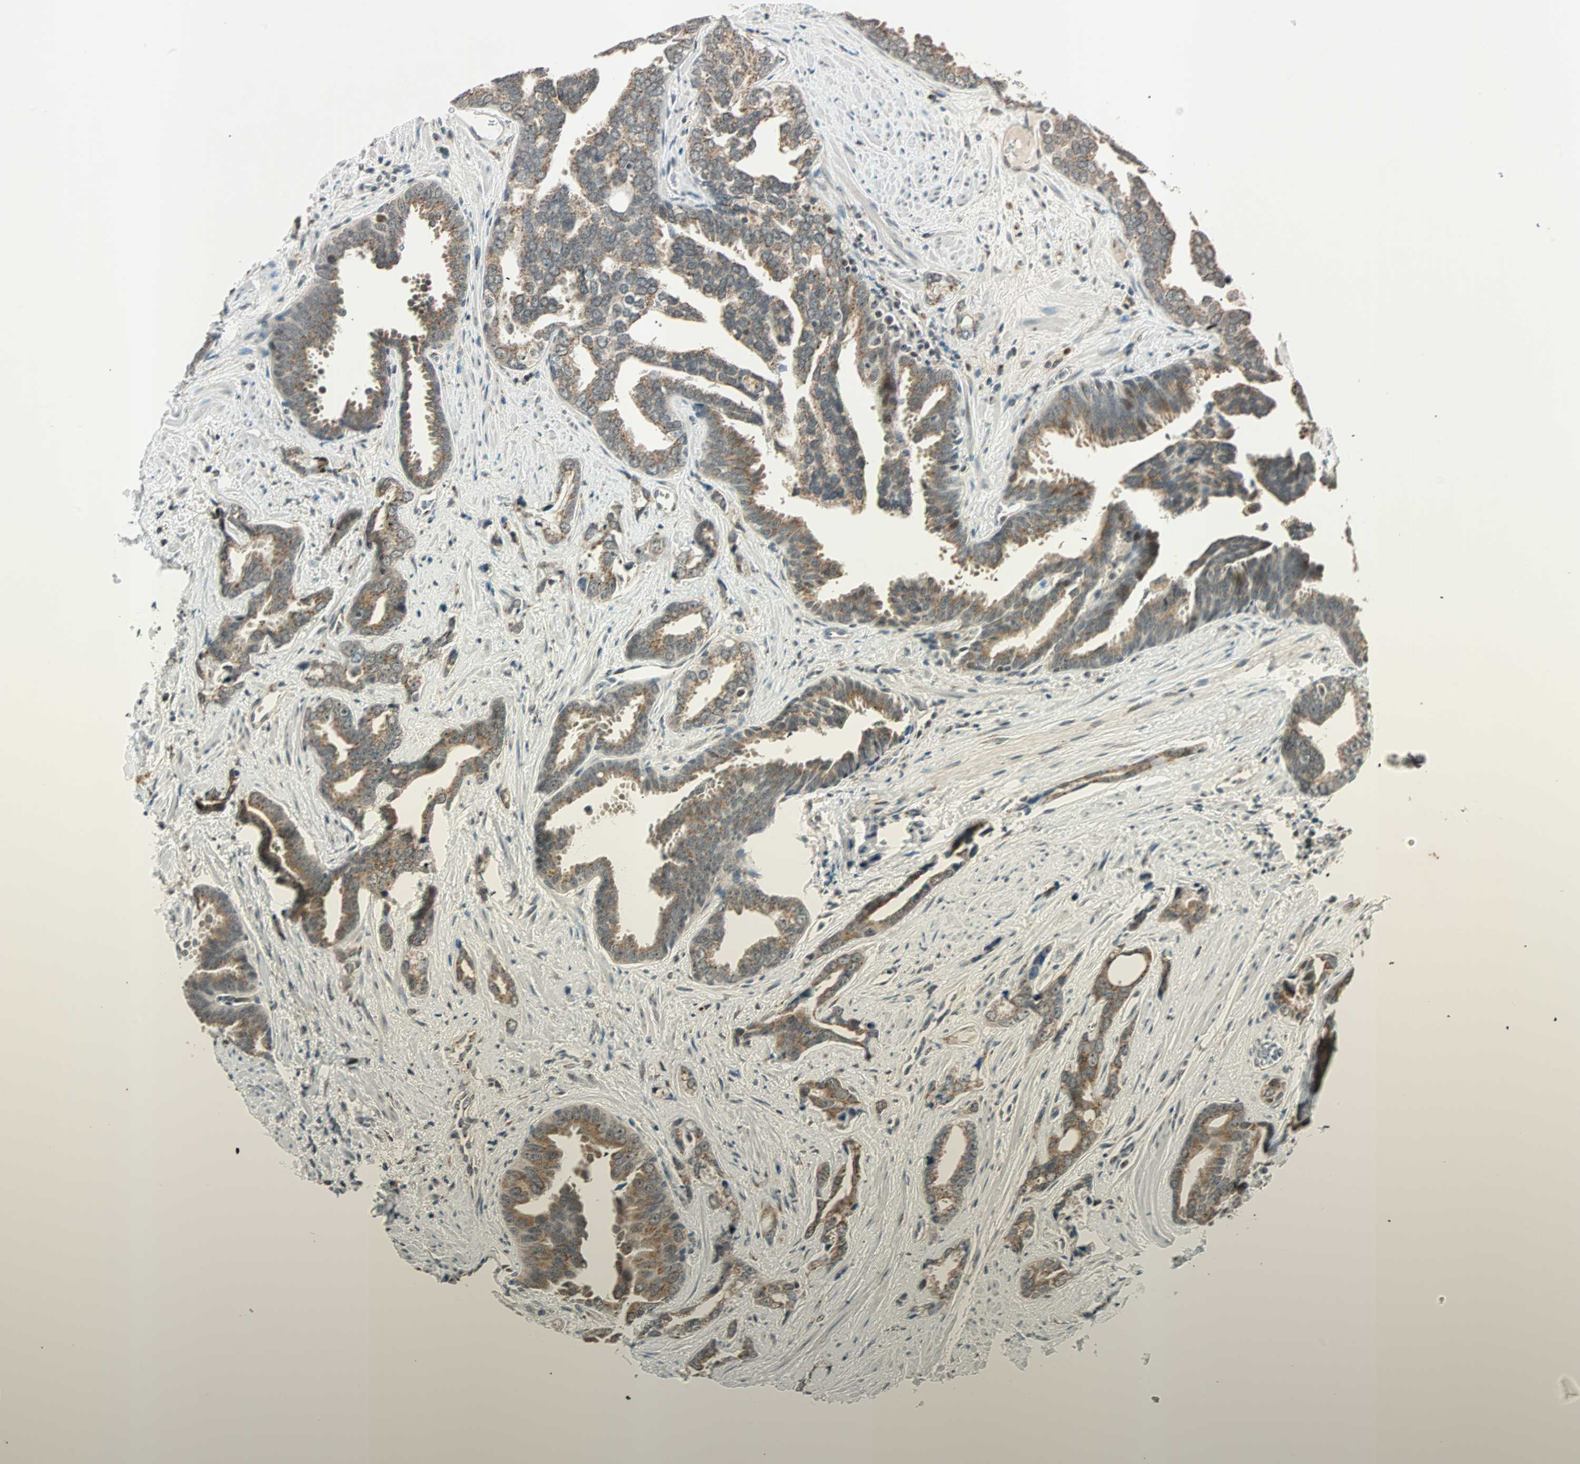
{"staining": {"intensity": "moderate", "quantity": ">75%", "location": "cytoplasmic/membranous"}, "tissue": "prostate cancer", "cell_type": "Tumor cells", "image_type": "cancer", "snomed": [{"axis": "morphology", "description": "Adenocarcinoma, High grade"}, {"axis": "topography", "description": "Prostate"}], "caption": "Prostate high-grade adenocarcinoma stained with immunohistochemistry reveals moderate cytoplasmic/membranous staining in about >75% of tumor cells.", "gene": "PRDM2", "patient": {"sex": "male", "age": 67}}